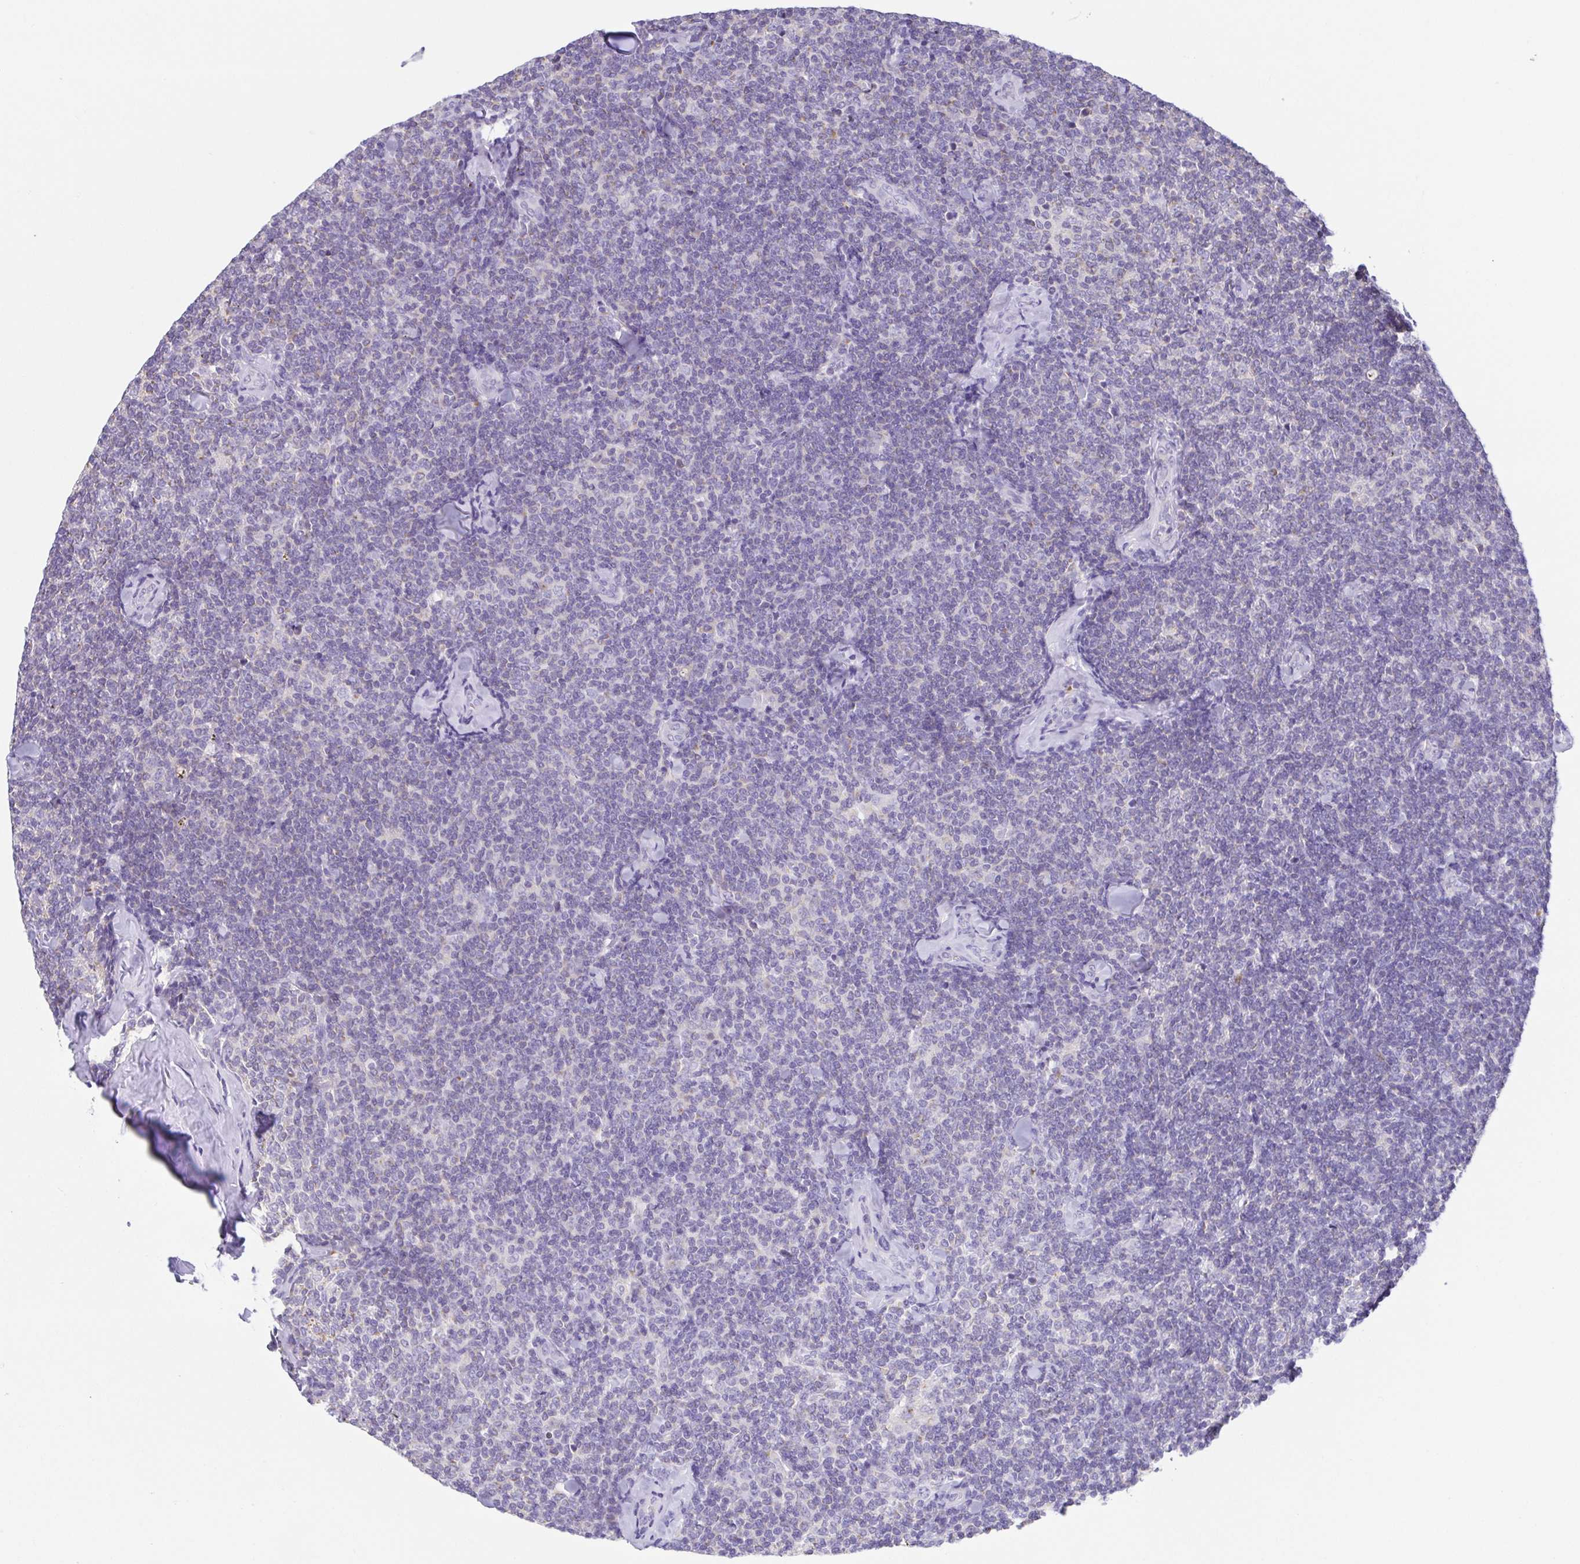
{"staining": {"intensity": "negative", "quantity": "none", "location": "none"}, "tissue": "lymphoma", "cell_type": "Tumor cells", "image_type": "cancer", "snomed": [{"axis": "morphology", "description": "Malignant lymphoma, non-Hodgkin's type, Low grade"}, {"axis": "topography", "description": "Lymph node"}], "caption": "Human lymphoma stained for a protein using immunohistochemistry exhibits no staining in tumor cells.", "gene": "ARPP21", "patient": {"sex": "female", "age": 56}}